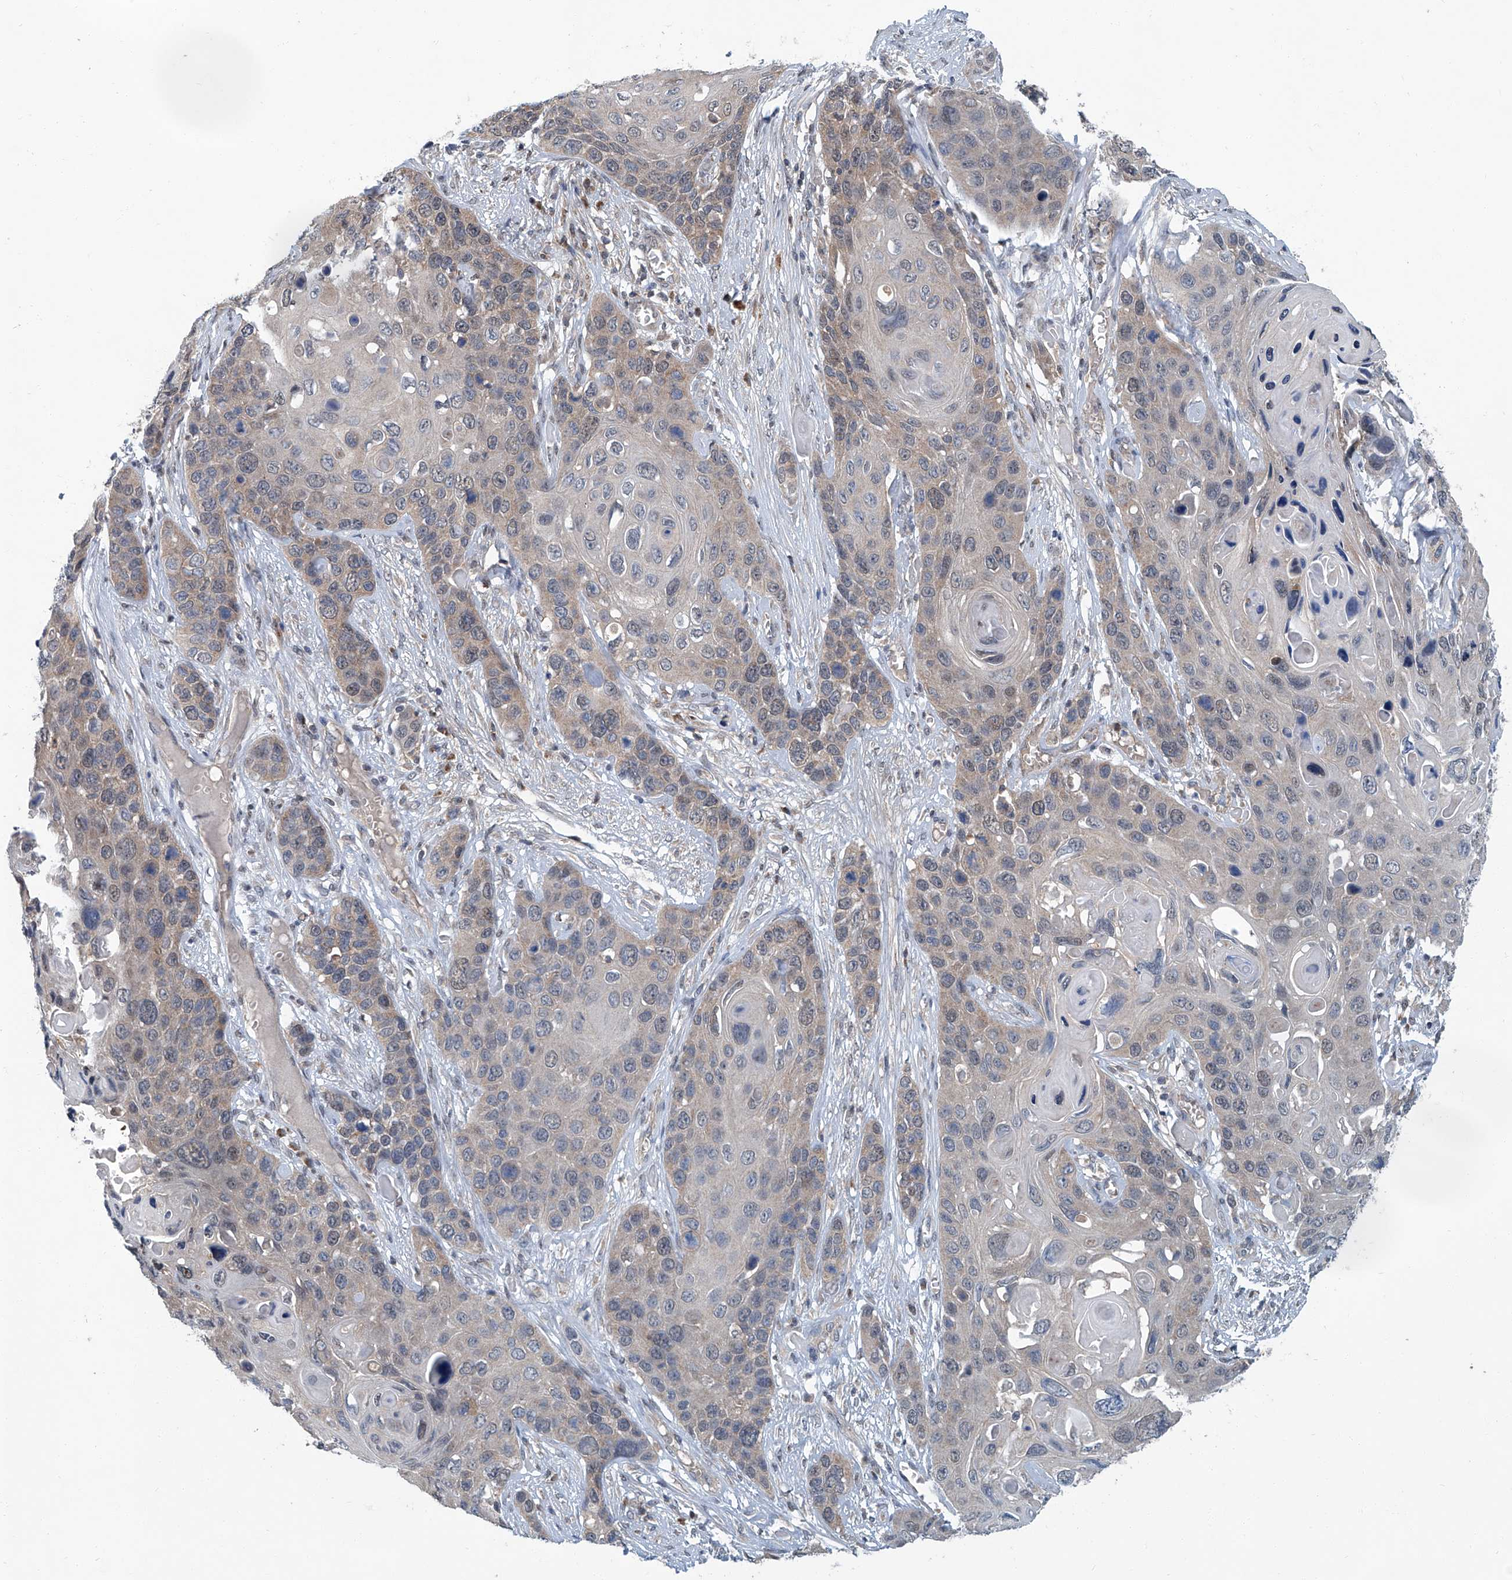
{"staining": {"intensity": "weak", "quantity": "<25%", "location": "cytoplasmic/membranous"}, "tissue": "skin cancer", "cell_type": "Tumor cells", "image_type": "cancer", "snomed": [{"axis": "morphology", "description": "Squamous cell carcinoma, NOS"}, {"axis": "topography", "description": "Skin"}], "caption": "This is an immunohistochemistry histopathology image of skin squamous cell carcinoma. There is no positivity in tumor cells.", "gene": "CLK1", "patient": {"sex": "male", "age": 55}}